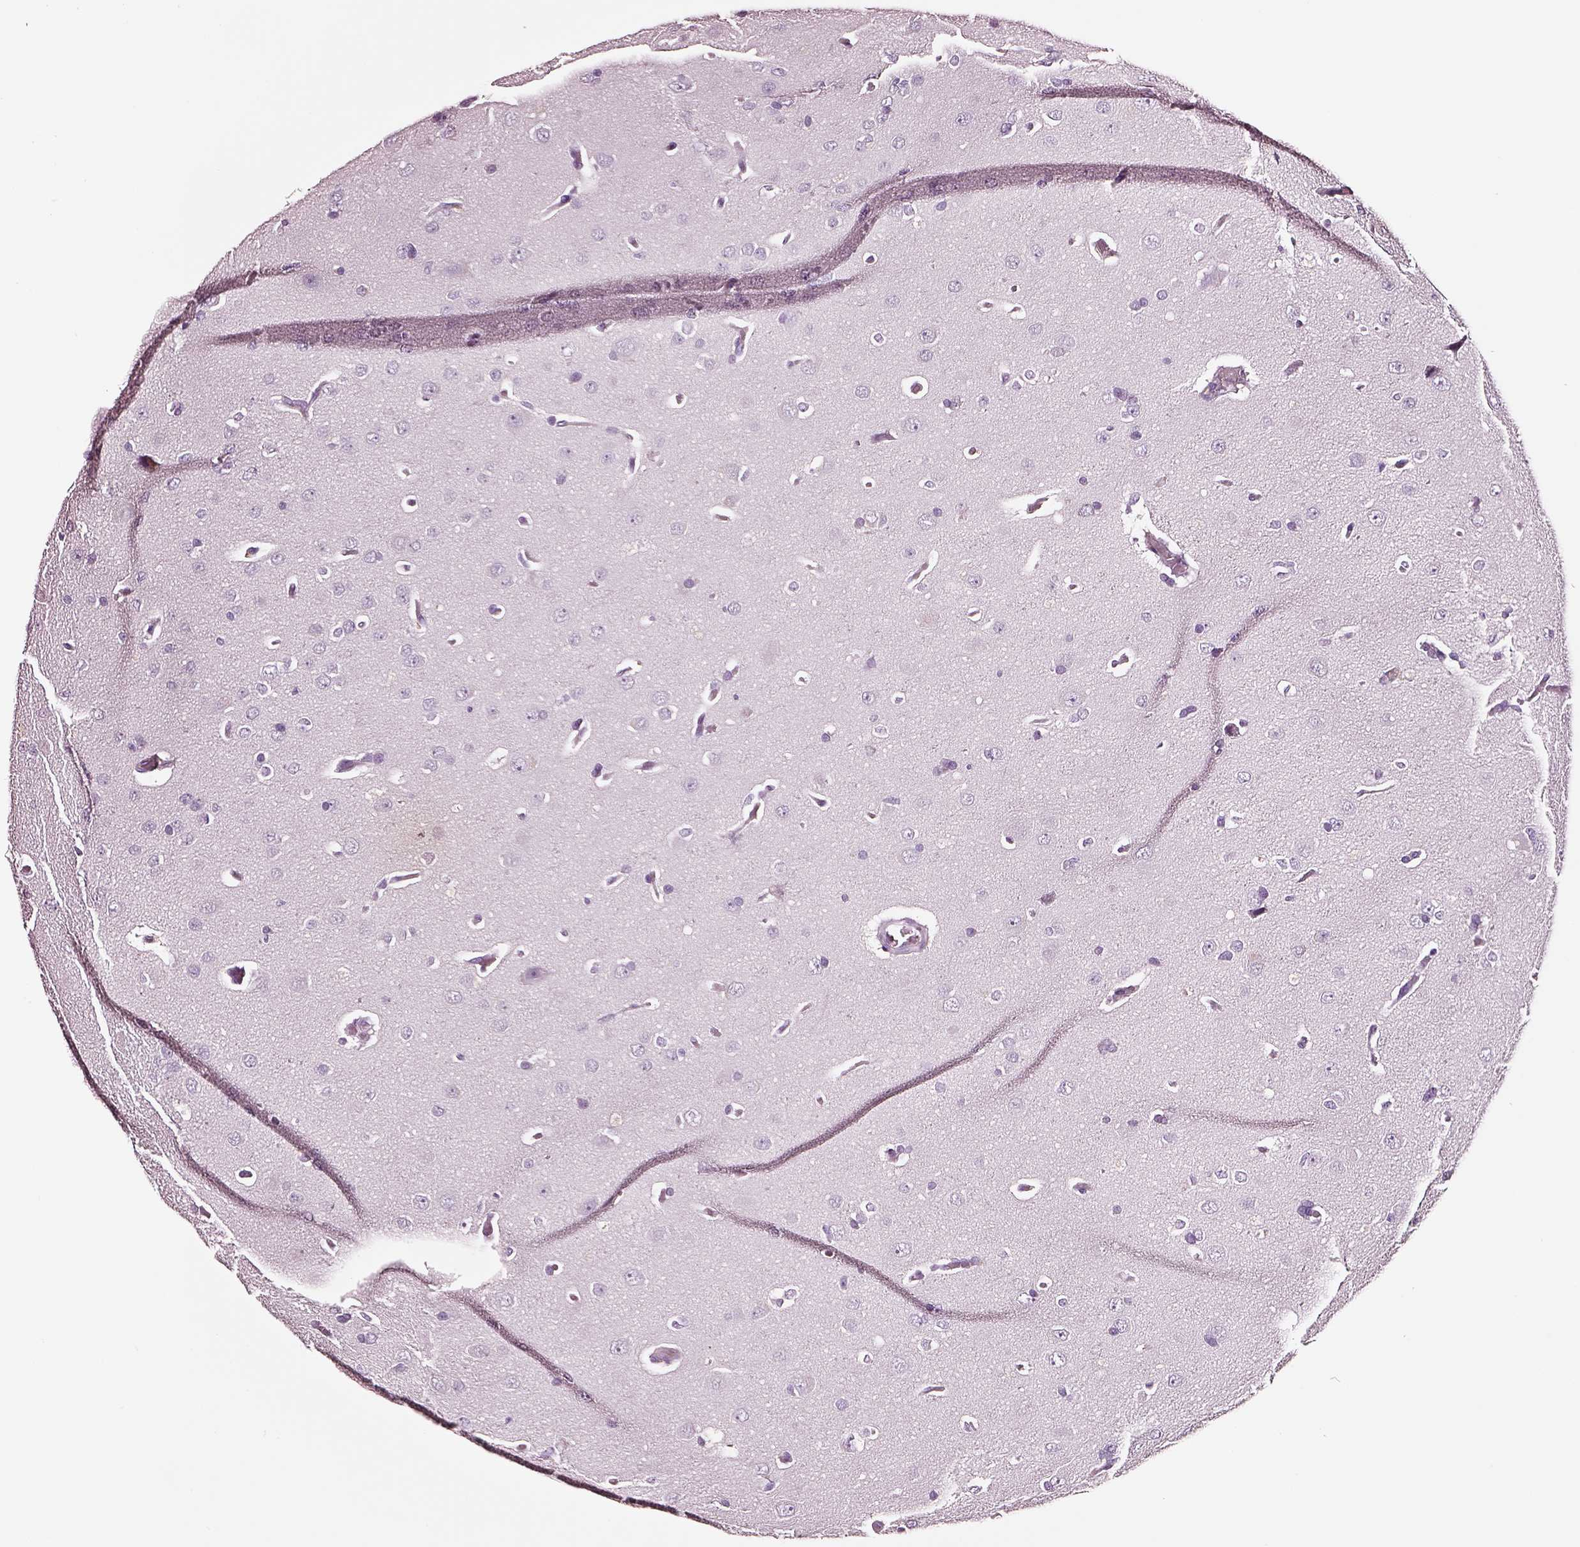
{"staining": {"intensity": "negative", "quantity": "none", "location": "none"}, "tissue": "glioma", "cell_type": "Tumor cells", "image_type": "cancer", "snomed": [{"axis": "morphology", "description": "Glioma, malignant, Low grade"}, {"axis": "topography", "description": "Brain"}], "caption": "Human glioma stained for a protein using immunohistochemistry (IHC) exhibits no positivity in tumor cells.", "gene": "DPEP1", "patient": {"sex": "female", "age": 54}}